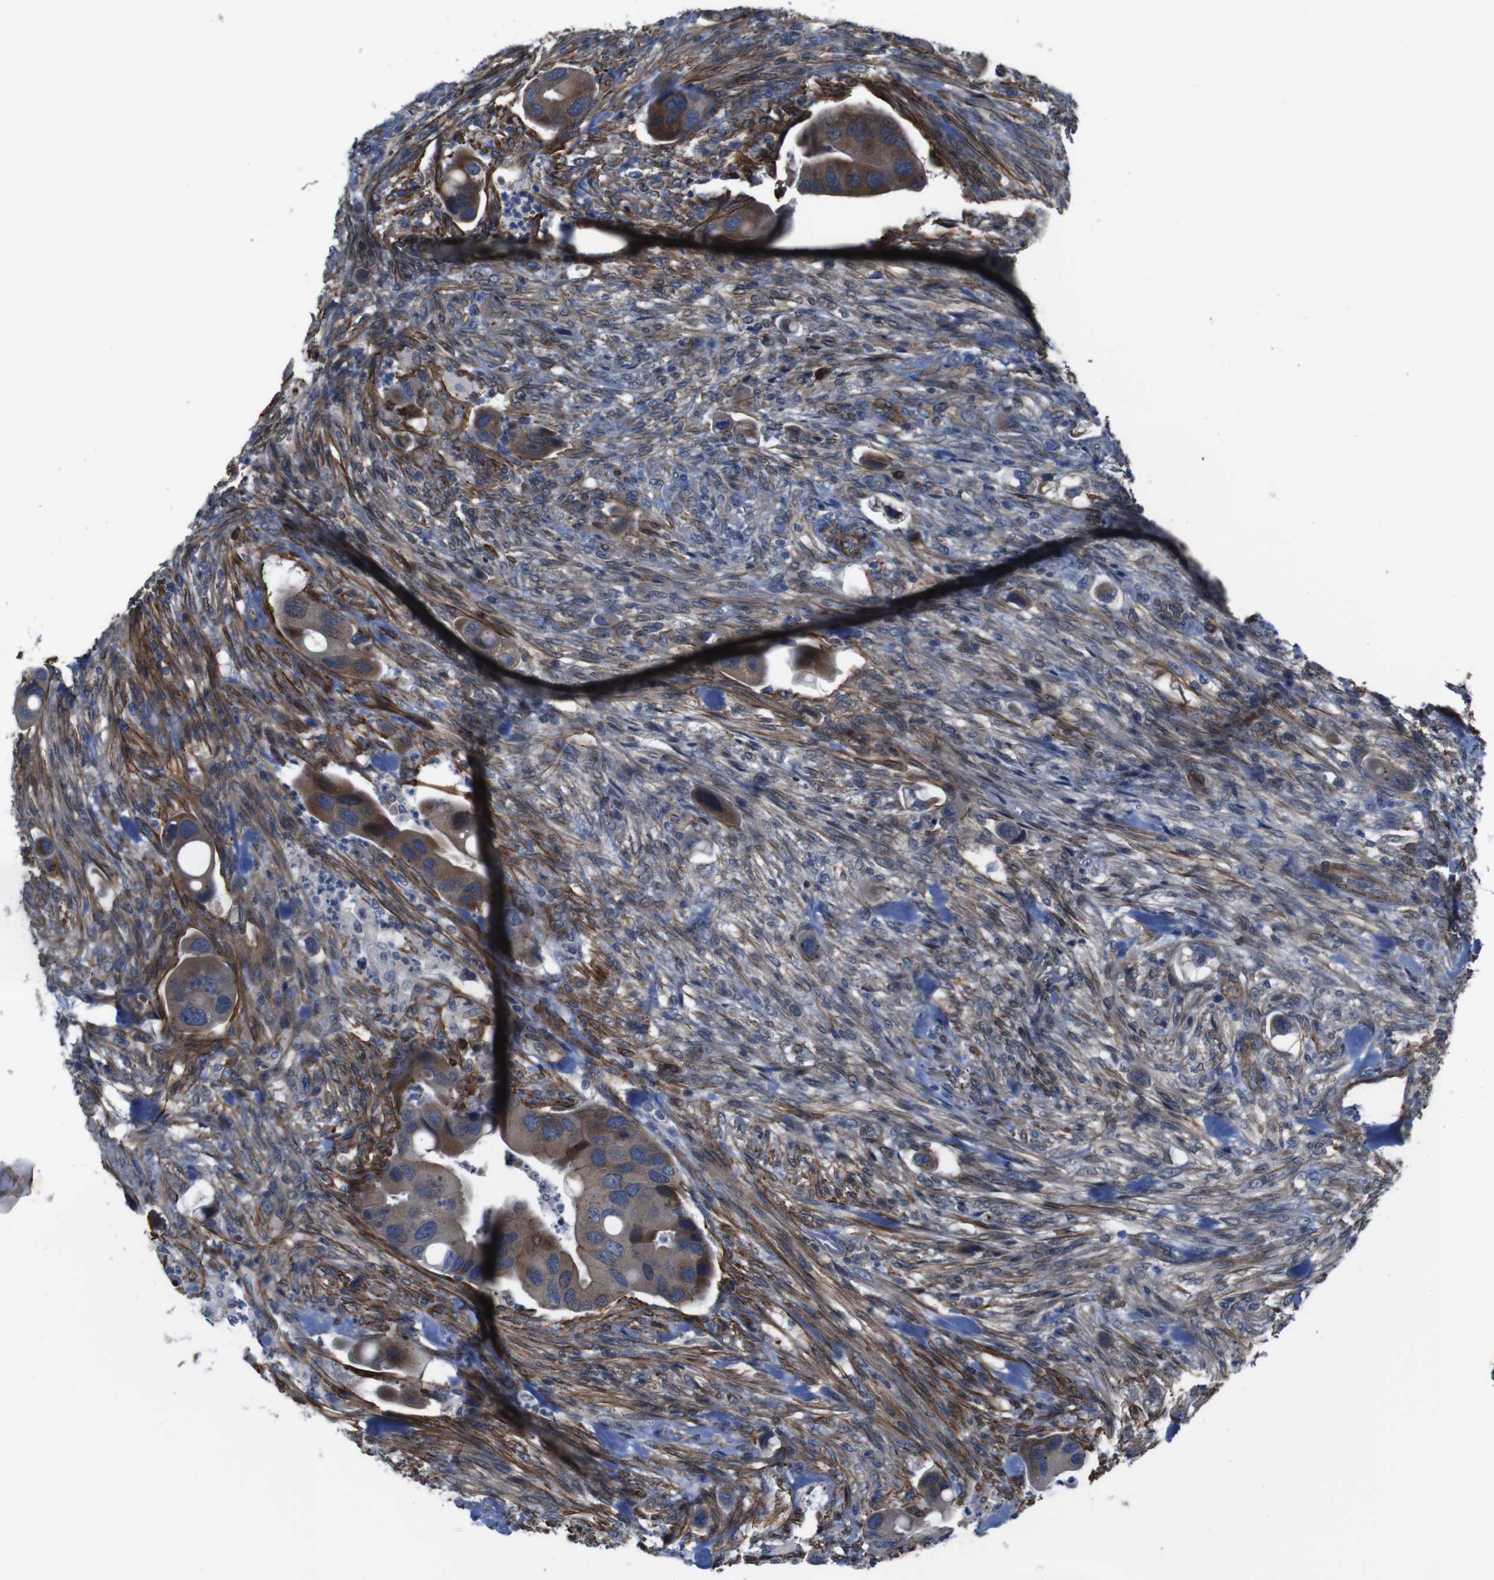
{"staining": {"intensity": "moderate", "quantity": ">75%", "location": "cytoplasmic/membranous"}, "tissue": "colorectal cancer", "cell_type": "Tumor cells", "image_type": "cancer", "snomed": [{"axis": "morphology", "description": "Adenocarcinoma, NOS"}, {"axis": "topography", "description": "Rectum"}], "caption": "Immunohistochemistry (IHC) photomicrograph of human adenocarcinoma (colorectal) stained for a protein (brown), which shows medium levels of moderate cytoplasmic/membranous positivity in approximately >75% of tumor cells.", "gene": "GGT7", "patient": {"sex": "female", "age": 57}}